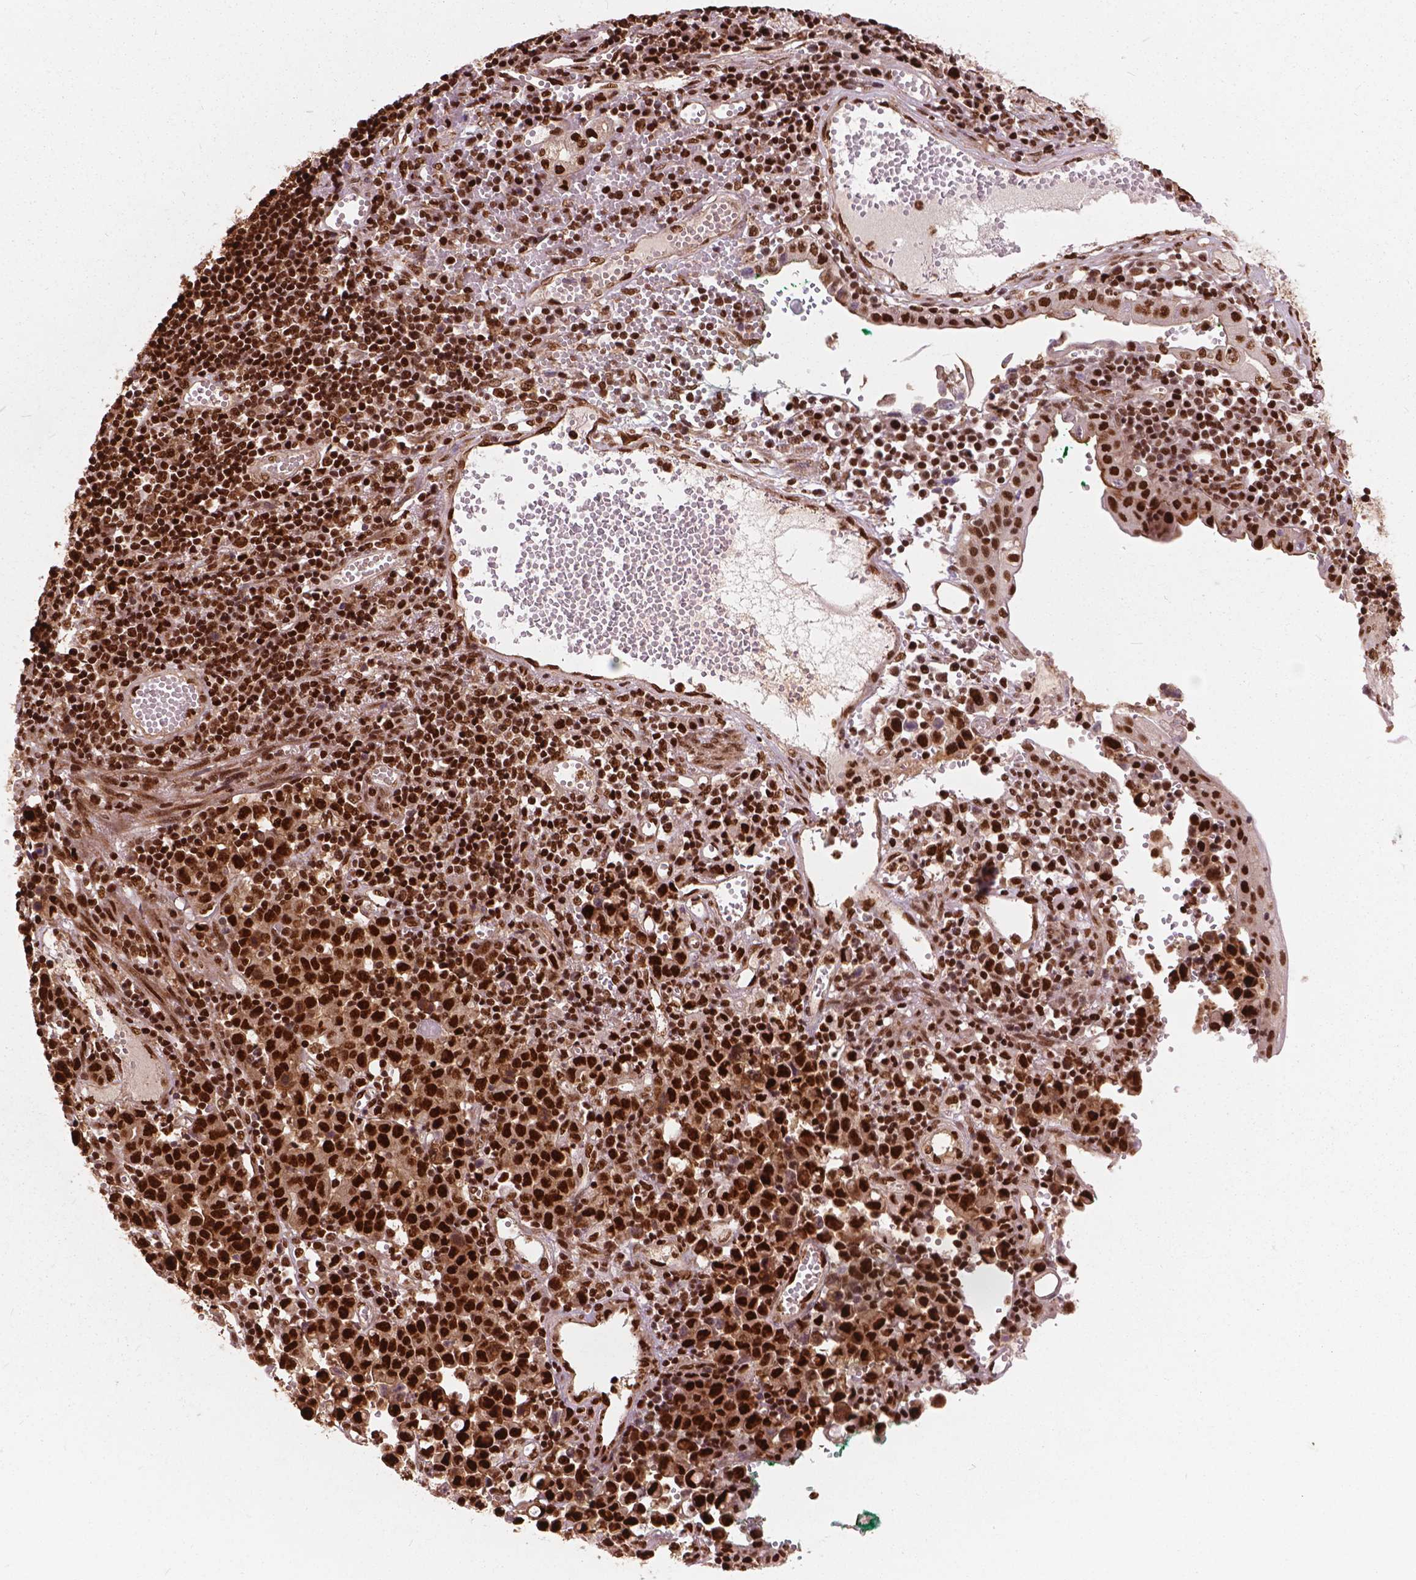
{"staining": {"intensity": "strong", "quantity": ">75%", "location": "cytoplasmic/membranous,nuclear"}, "tissue": "stomach cancer", "cell_type": "Tumor cells", "image_type": "cancer", "snomed": [{"axis": "morphology", "description": "Adenocarcinoma, NOS"}, {"axis": "topography", "description": "Stomach, upper"}], "caption": "Immunohistochemistry of human adenocarcinoma (stomach) demonstrates high levels of strong cytoplasmic/membranous and nuclear staining in approximately >75% of tumor cells.", "gene": "ANP32B", "patient": {"sex": "male", "age": 69}}